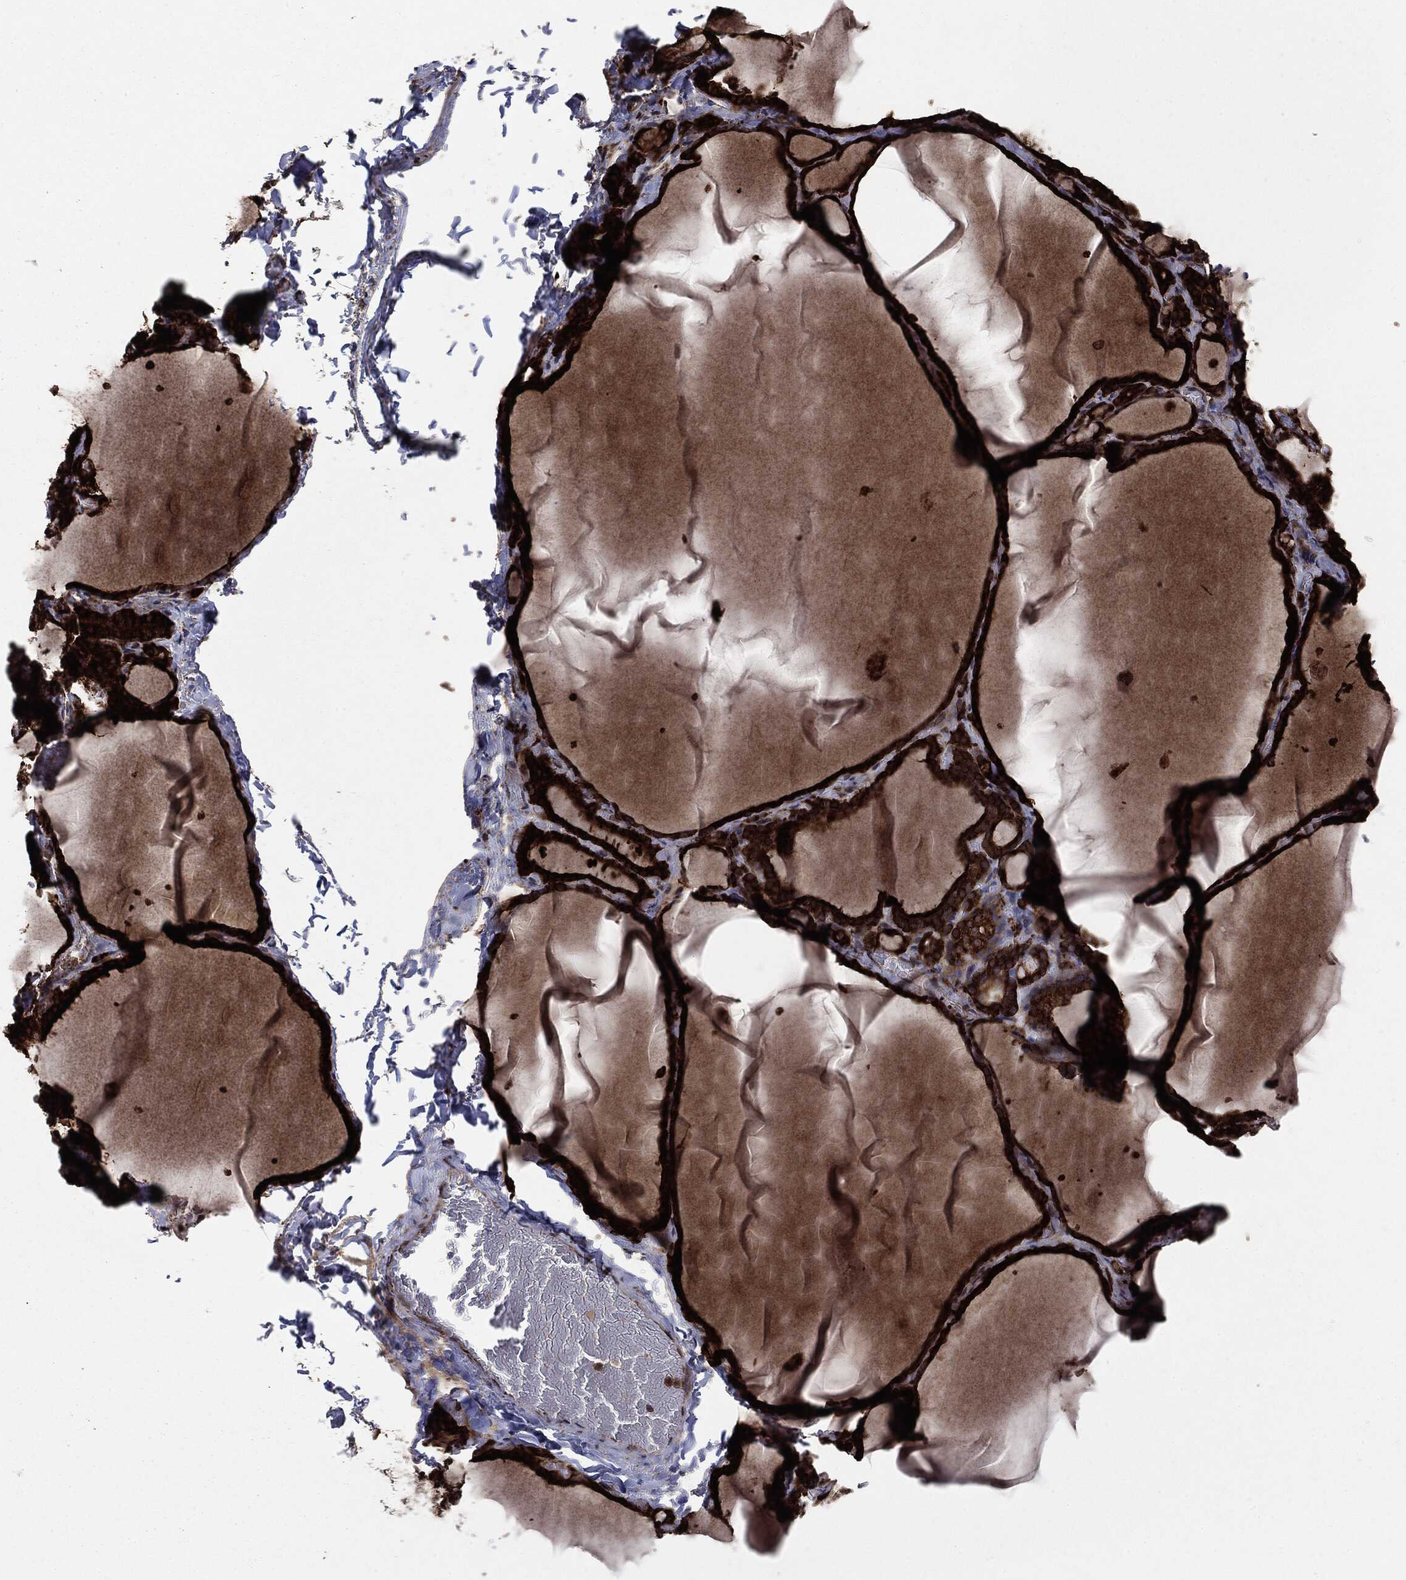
{"staining": {"intensity": "strong", "quantity": ">75%", "location": "cytoplasmic/membranous"}, "tissue": "thyroid gland", "cell_type": "Glandular cells", "image_type": "normal", "snomed": [{"axis": "morphology", "description": "Normal tissue, NOS"}, {"axis": "morphology", "description": "Hyperplasia, NOS"}, {"axis": "topography", "description": "Thyroid gland"}], "caption": "Immunohistochemistry (IHC) staining of unremarkable thyroid gland, which displays high levels of strong cytoplasmic/membranous expression in approximately >75% of glandular cells indicating strong cytoplasmic/membranous protein positivity. The staining was performed using DAB (3,3'-diaminobenzidine) (brown) for protein detection and nuclei were counterstained in hematoxylin (blue).", "gene": "MAP2K1", "patient": {"sex": "female", "age": 27}}